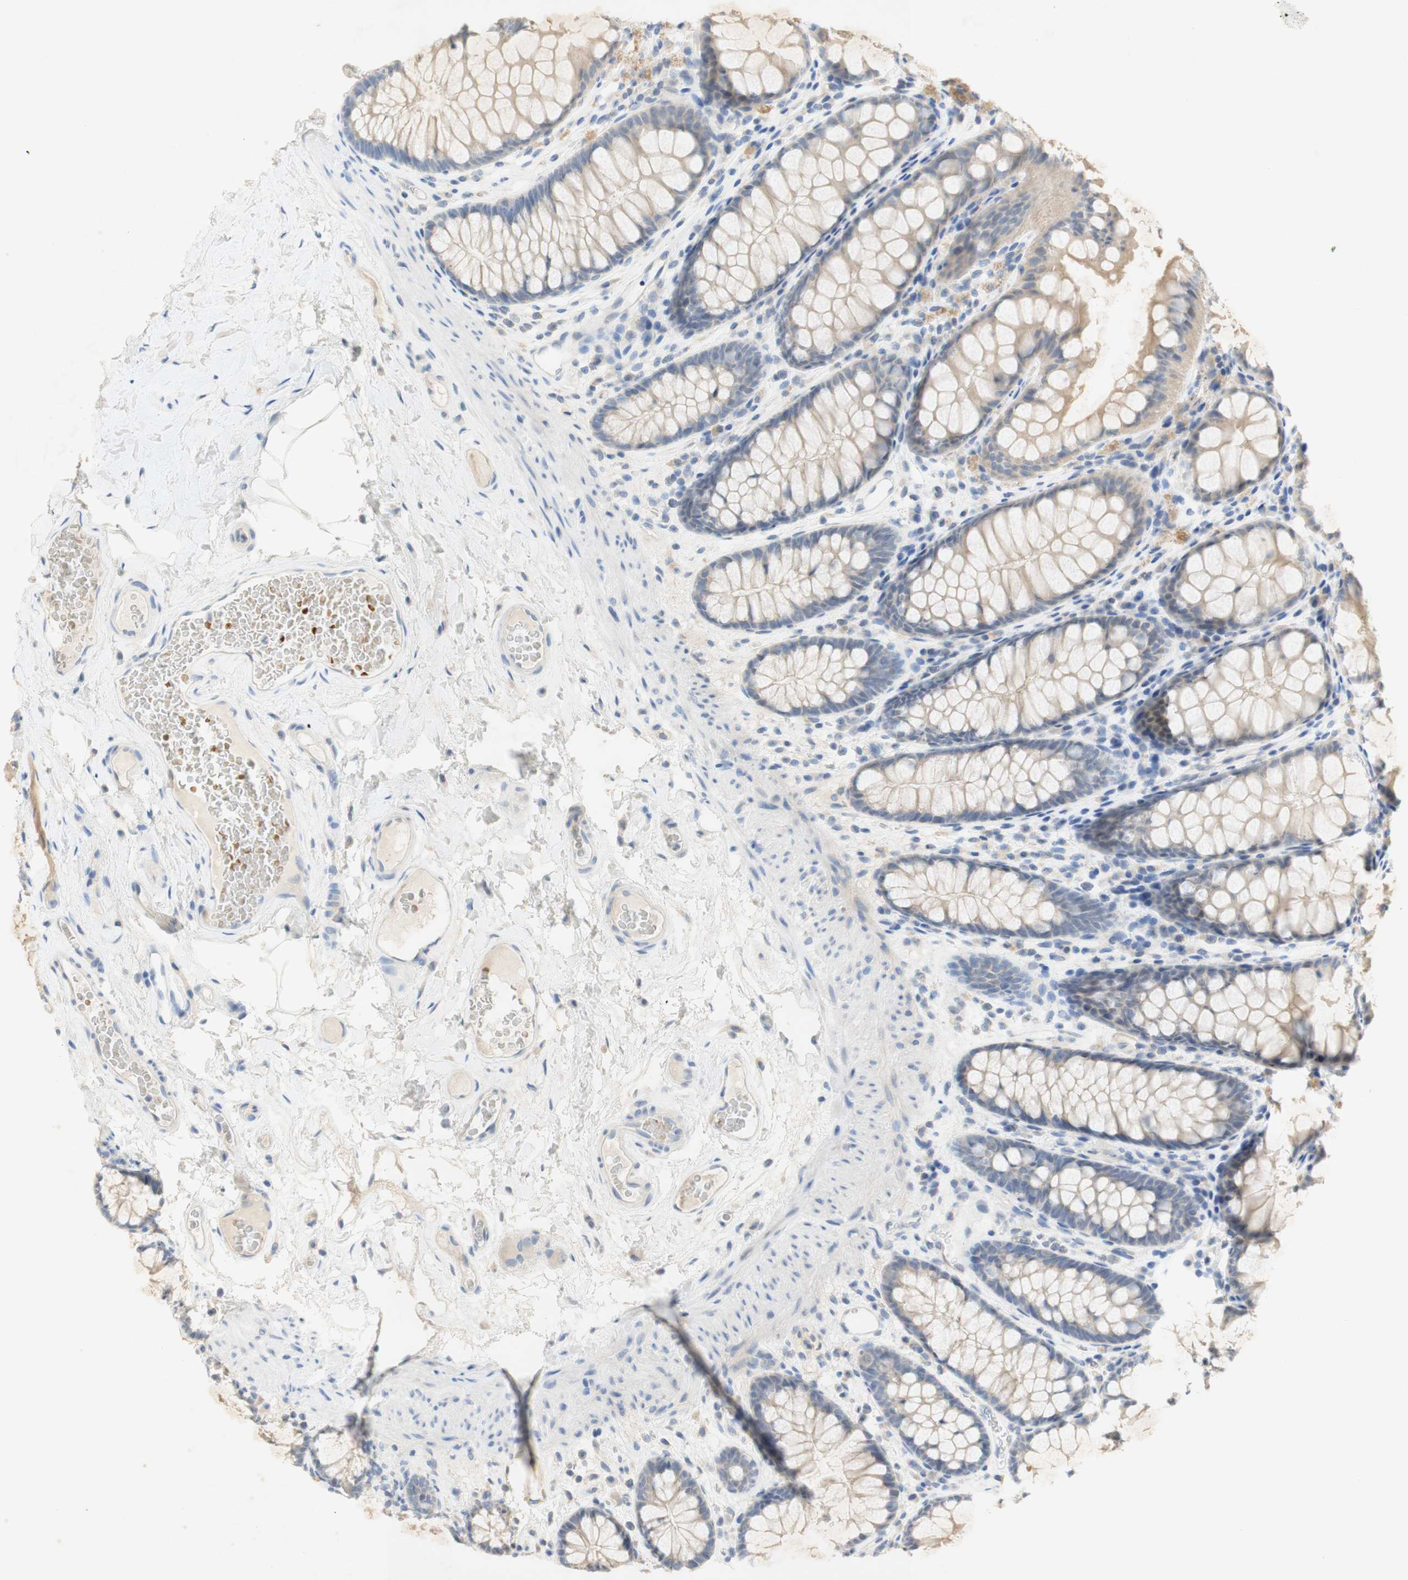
{"staining": {"intensity": "negative", "quantity": "none", "location": "none"}, "tissue": "colon", "cell_type": "Endothelial cells", "image_type": "normal", "snomed": [{"axis": "morphology", "description": "Normal tissue, NOS"}, {"axis": "topography", "description": "Colon"}], "caption": "The micrograph demonstrates no significant positivity in endothelial cells of colon. The staining was performed using DAB (3,3'-diaminobenzidine) to visualize the protein expression in brown, while the nuclei were stained in blue with hematoxylin (Magnification: 20x).", "gene": "EPO", "patient": {"sex": "female", "age": 55}}